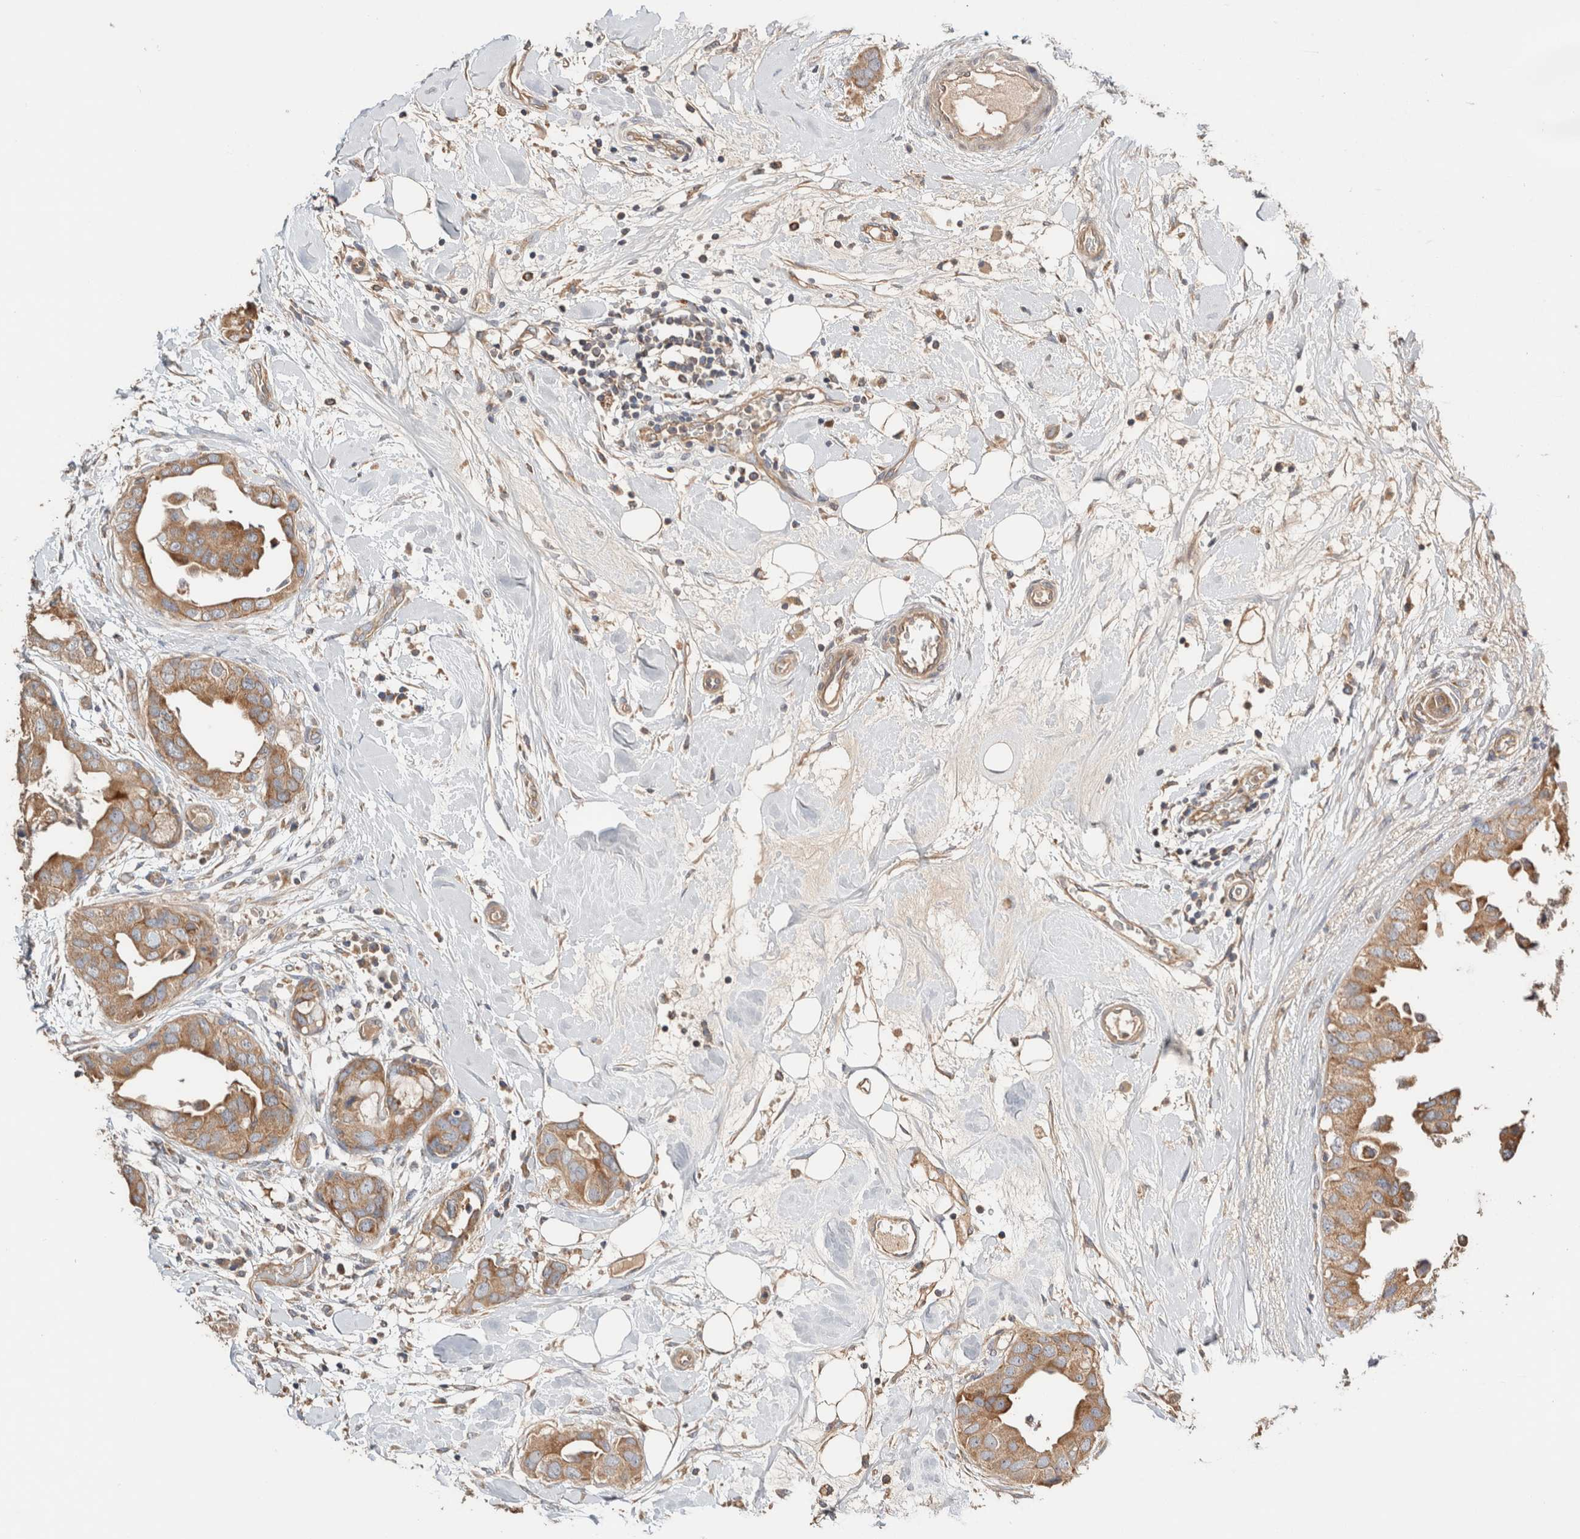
{"staining": {"intensity": "moderate", "quantity": ">75%", "location": "cytoplasmic/membranous"}, "tissue": "breast cancer", "cell_type": "Tumor cells", "image_type": "cancer", "snomed": [{"axis": "morphology", "description": "Duct carcinoma"}, {"axis": "topography", "description": "Breast"}], "caption": "Protein staining exhibits moderate cytoplasmic/membranous expression in about >75% of tumor cells in invasive ductal carcinoma (breast).", "gene": "B3GNTL1", "patient": {"sex": "female", "age": 40}}